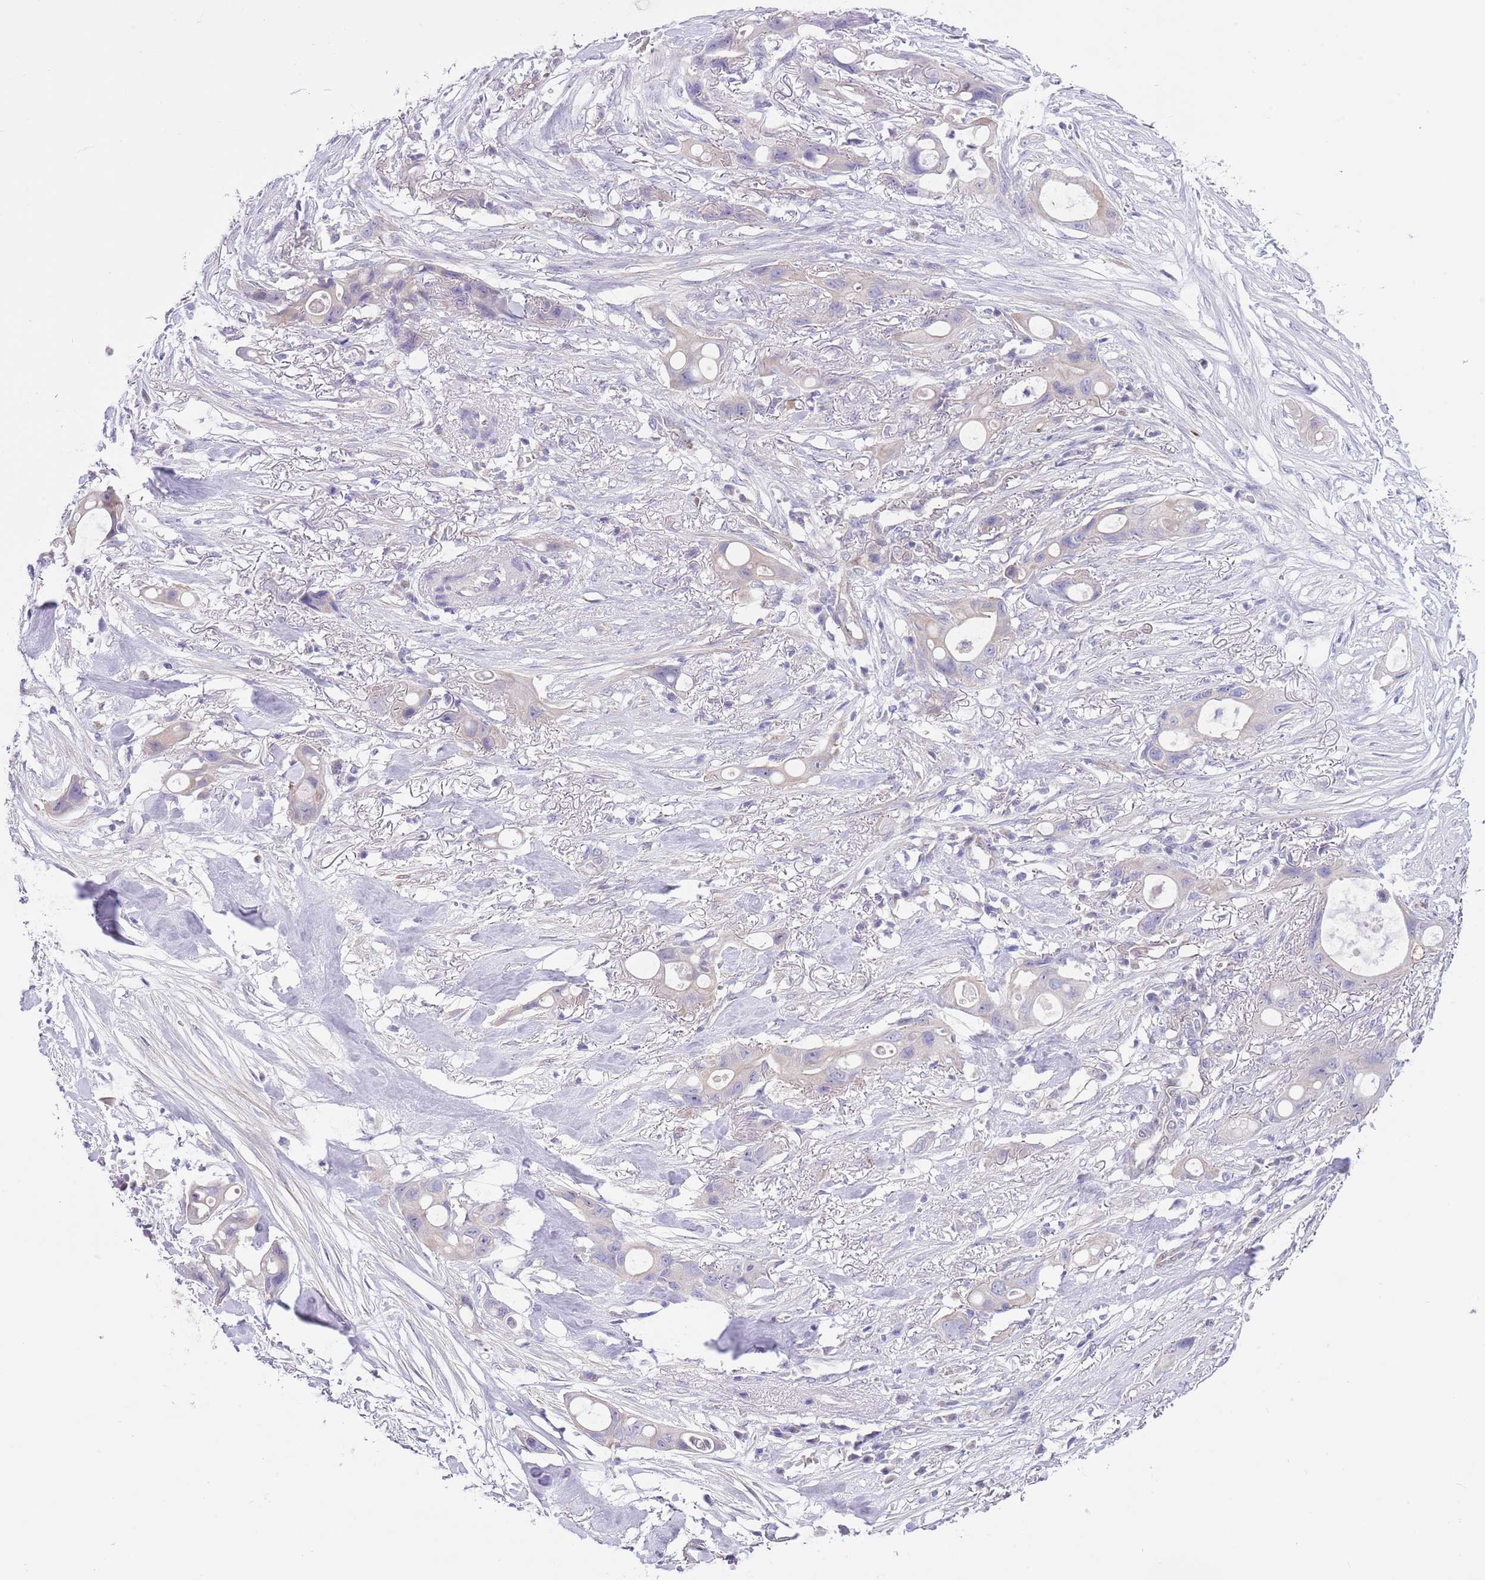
{"staining": {"intensity": "negative", "quantity": "none", "location": "none"}, "tissue": "ovarian cancer", "cell_type": "Tumor cells", "image_type": "cancer", "snomed": [{"axis": "morphology", "description": "Cystadenocarcinoma, mucinous, NOS"}, {"axis": "topography", "description": "Ovary"}], "caption": "This image is of ovarian cancer stained with IHC to label a protein in brown with the nuclei are counter-stained blue. There is no staining in tumor cells.", "gene": "PRR32", "patient": {"sex": "female", "age": 70}}